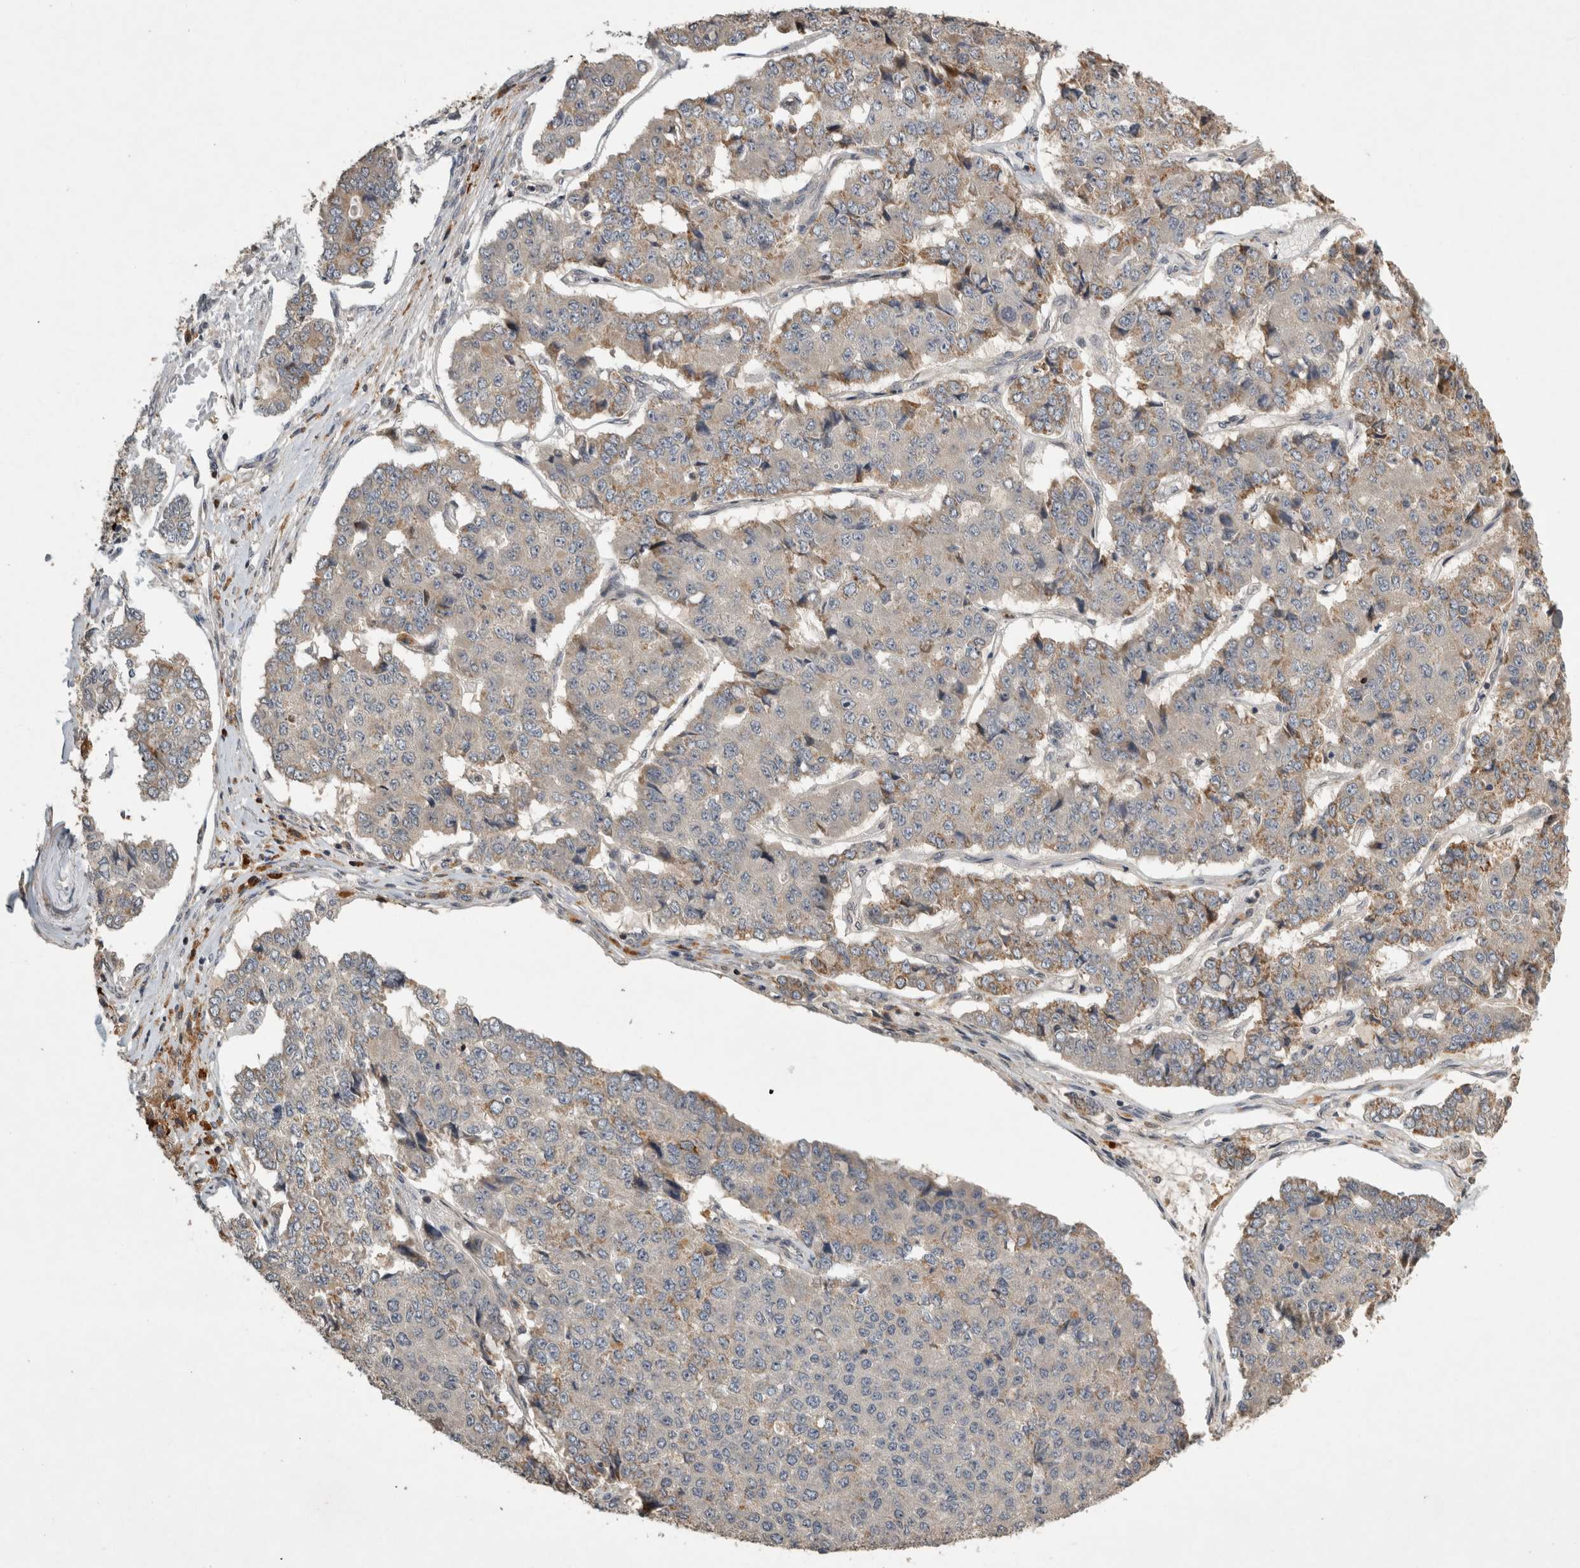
{"staining": {"intensity": "weak", "quantity": "25%-75%", "location": "cytoplasmic/membranous"}, "tissue": "pancreatic cancer", "cell_type": "Tumor cells", "image_type": "cancer", "snomed": [{"axis": "morphology", "description": "Adenocarcinoma, NOS"}, {"axis": "topography", "description": "Pancreas"}], "caption": "A low amount of weak cytoplasmic/membranous staining is seen in about 25%-75% of tumor cells in pancreatic cancer tissue.", "gene": "SERAC1", "patient": {"sex": "male", "age": 50}}